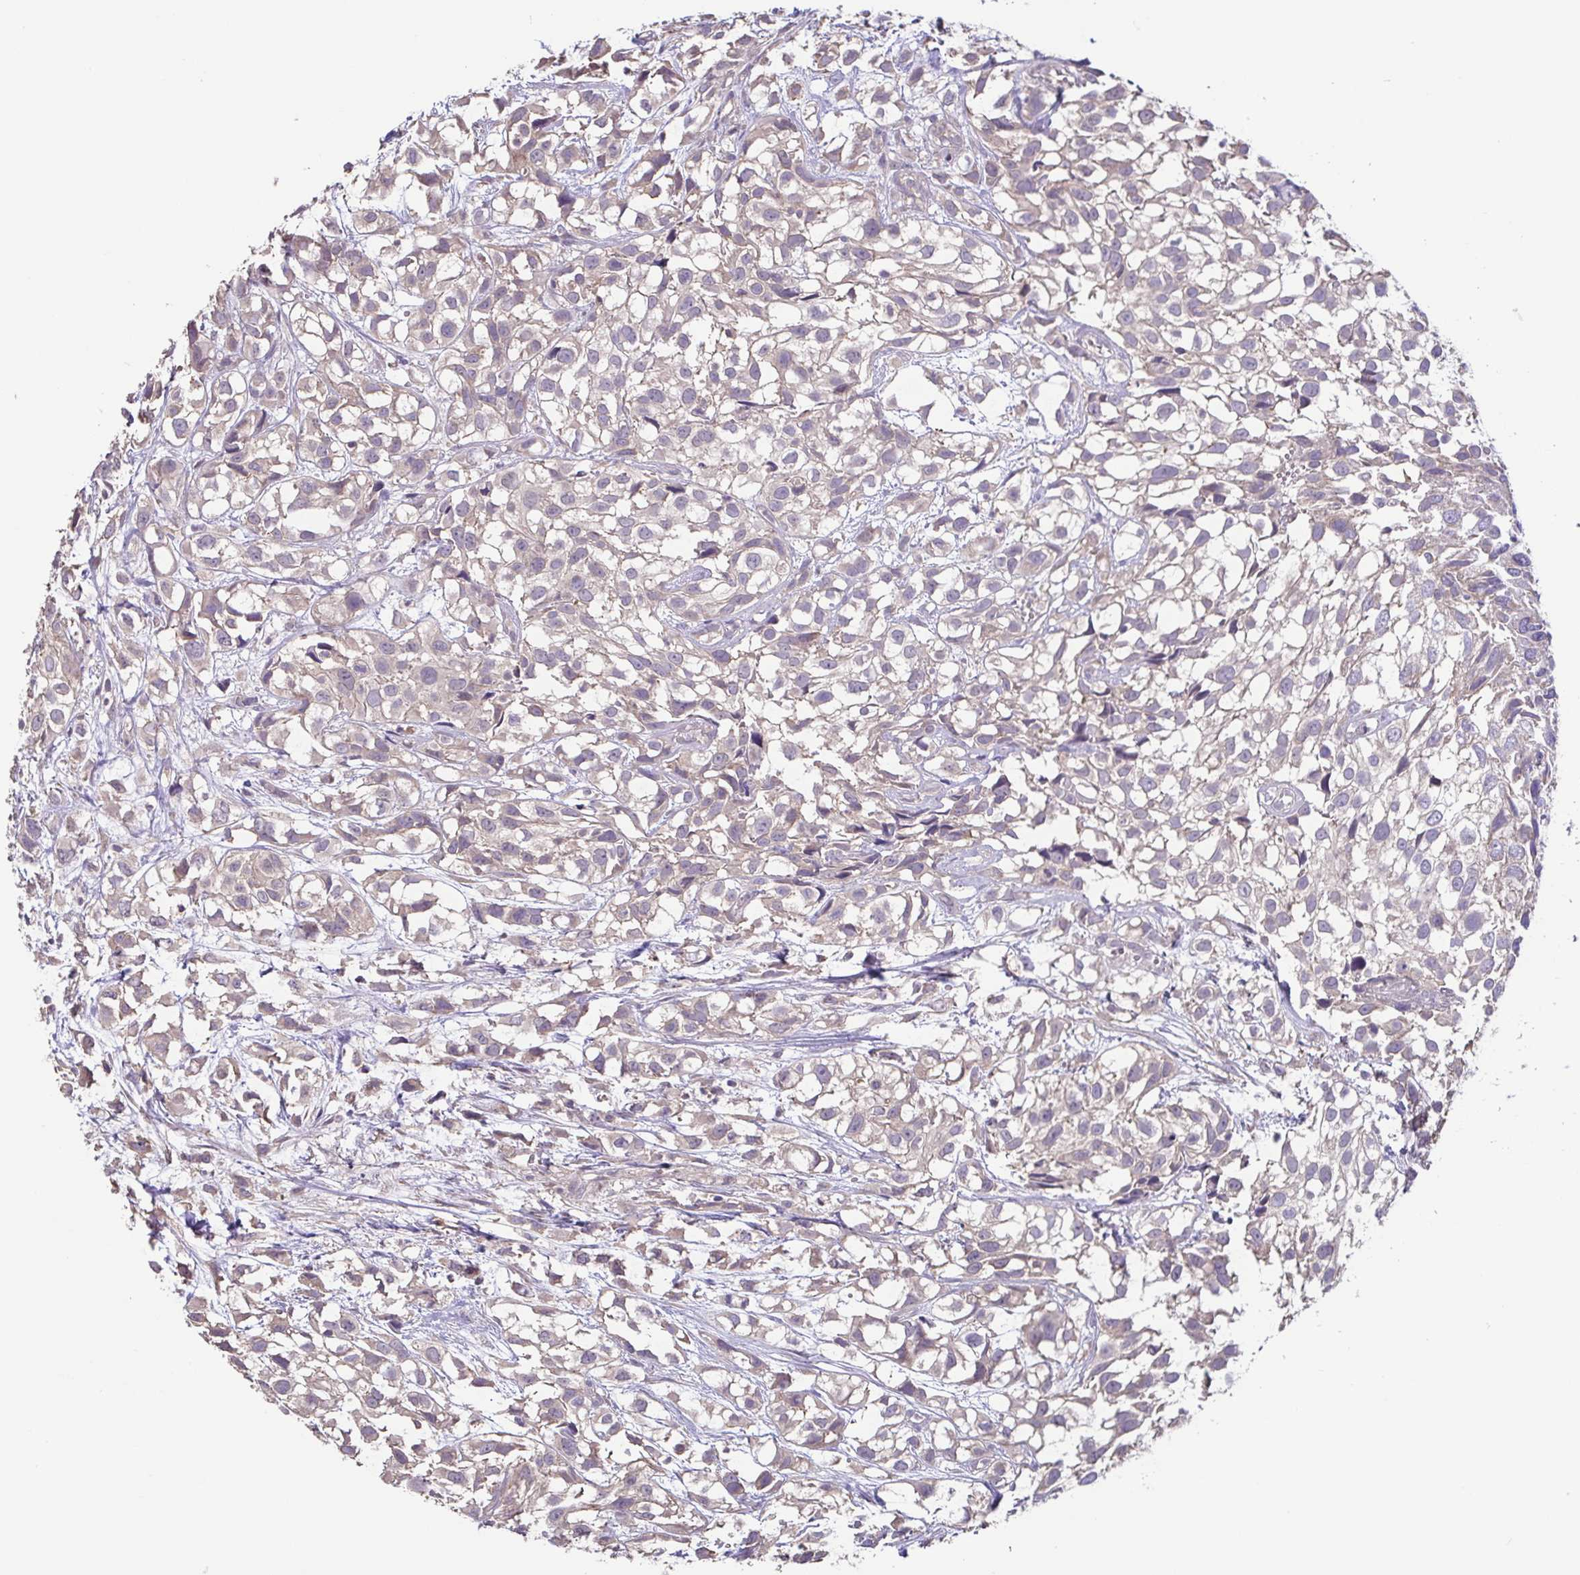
{"staining": {"intensity": "weak", "quantity": "25%-75%", "location": "cytoplasmic/membranous"}, "tissue": "urothelial cancer", "cell_type": "Tumor cells", "image_type": "cancer", "snomed": [{"axis": "morphology", "description": "Urothelial carcinoma, High grade"}, {"axis": "topography", "description": "Urinary bladder"}], "caption": "The photomicrograph demonstrates staining of urothelial carcinoma (high-grade), revealing weak cytoplasmic/membranous protein staining (brown color) within tumor cells. (IHC, brightfield microscopy, high magnification).", "gene": "ACTRT2", "patient": {"sex": "male", "age": 56}}